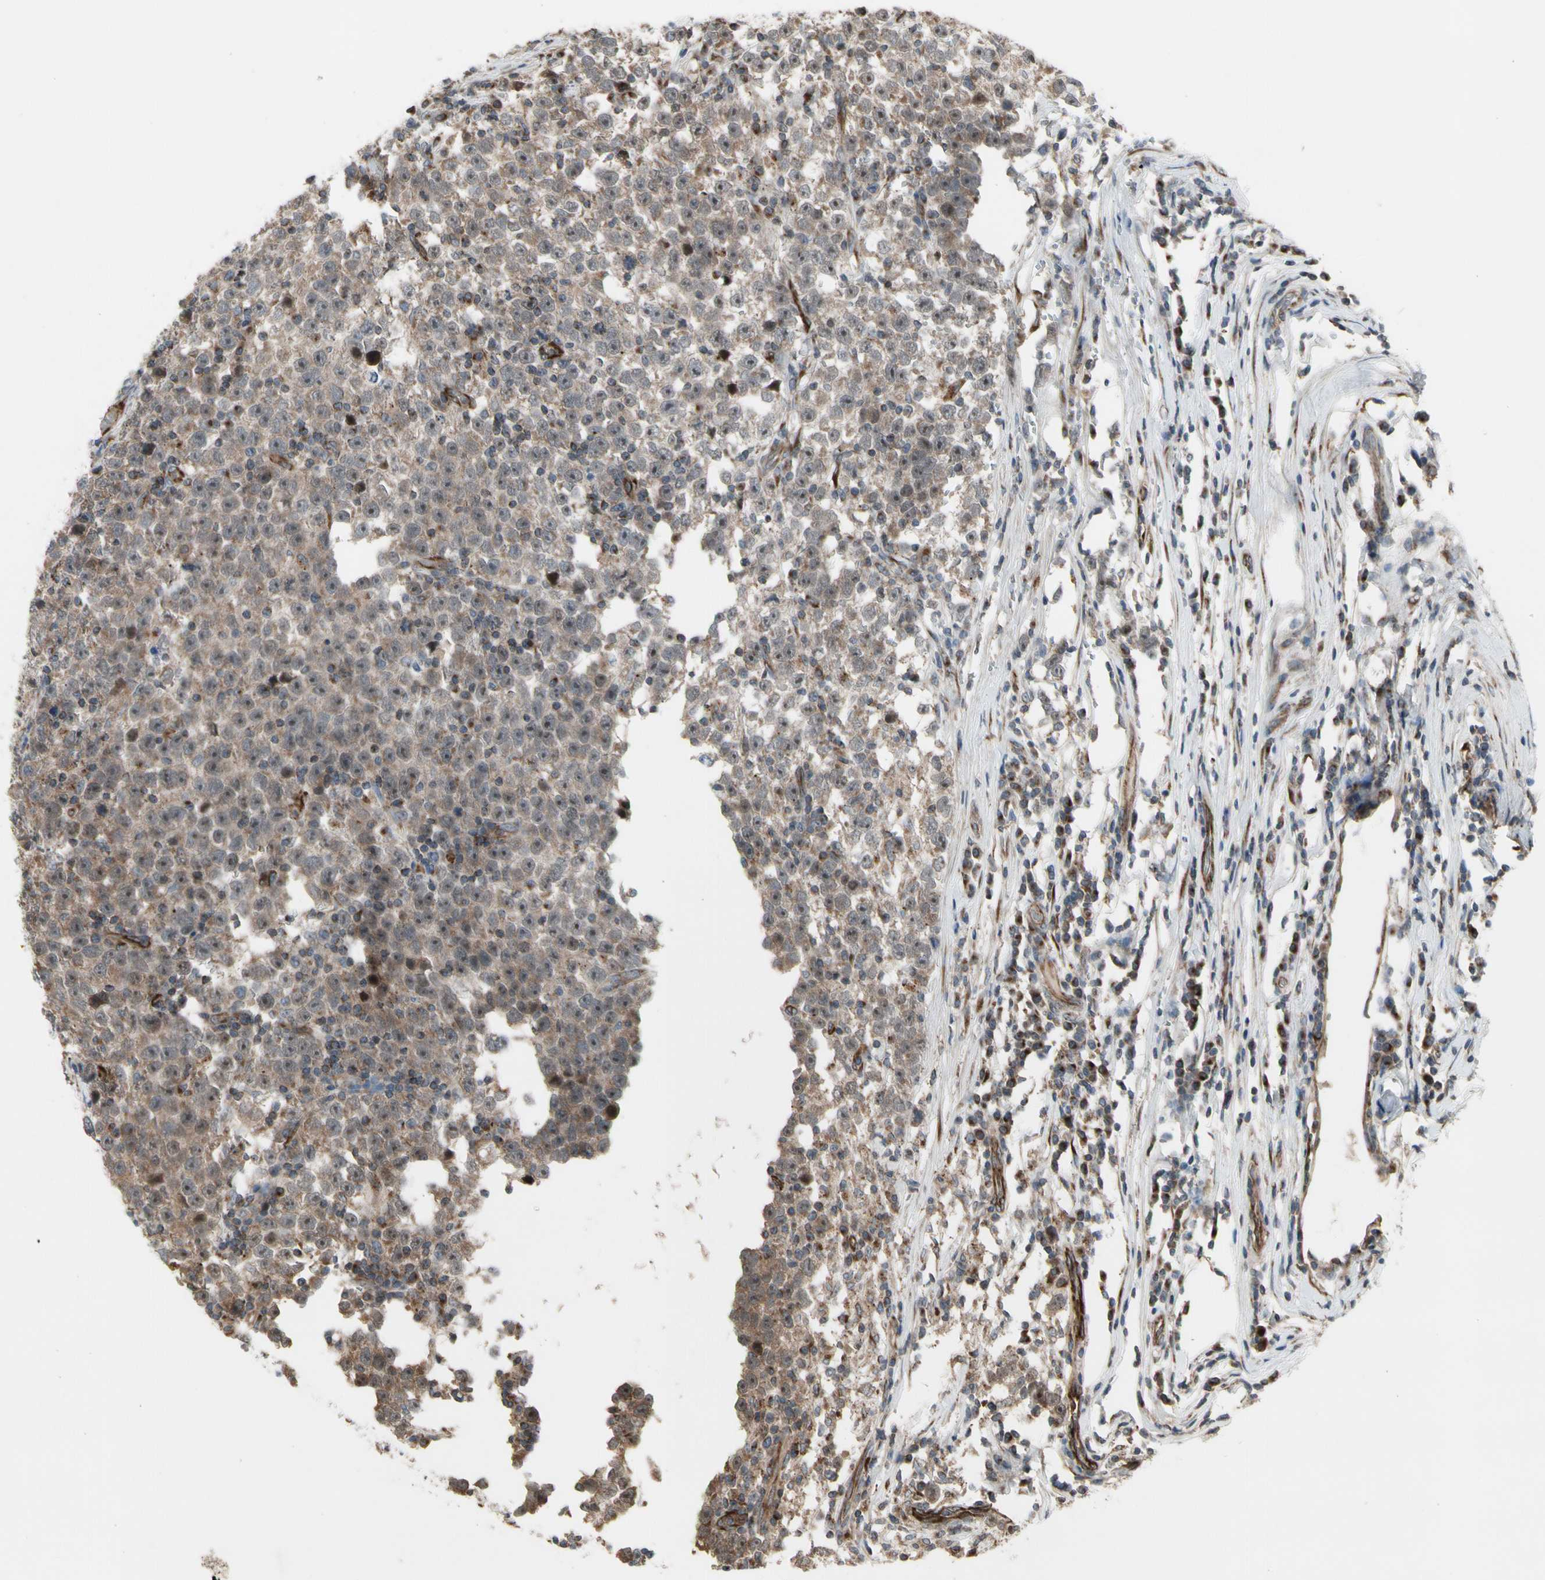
{"staining": {"intensity": "moderate", "quantity": ">75%", "location": "cytoplasmic/membranous"}, "tissue": "testis cancer", "cell_type": "Tumor cells", "image_type": "cancer", "snomed": [{"axis": "morphology", "description": "Seminoma, NOS"}, {"axis": "topography", "description": "Testis"}], "caption": "Tumor cells demonstrate medium levels of moderate cytoplasmic/membranous staining in approximately >75% of cells in testis seminoma.", "gene": "SLC39A9", "patient": {"sex": "male", "age": 43}}